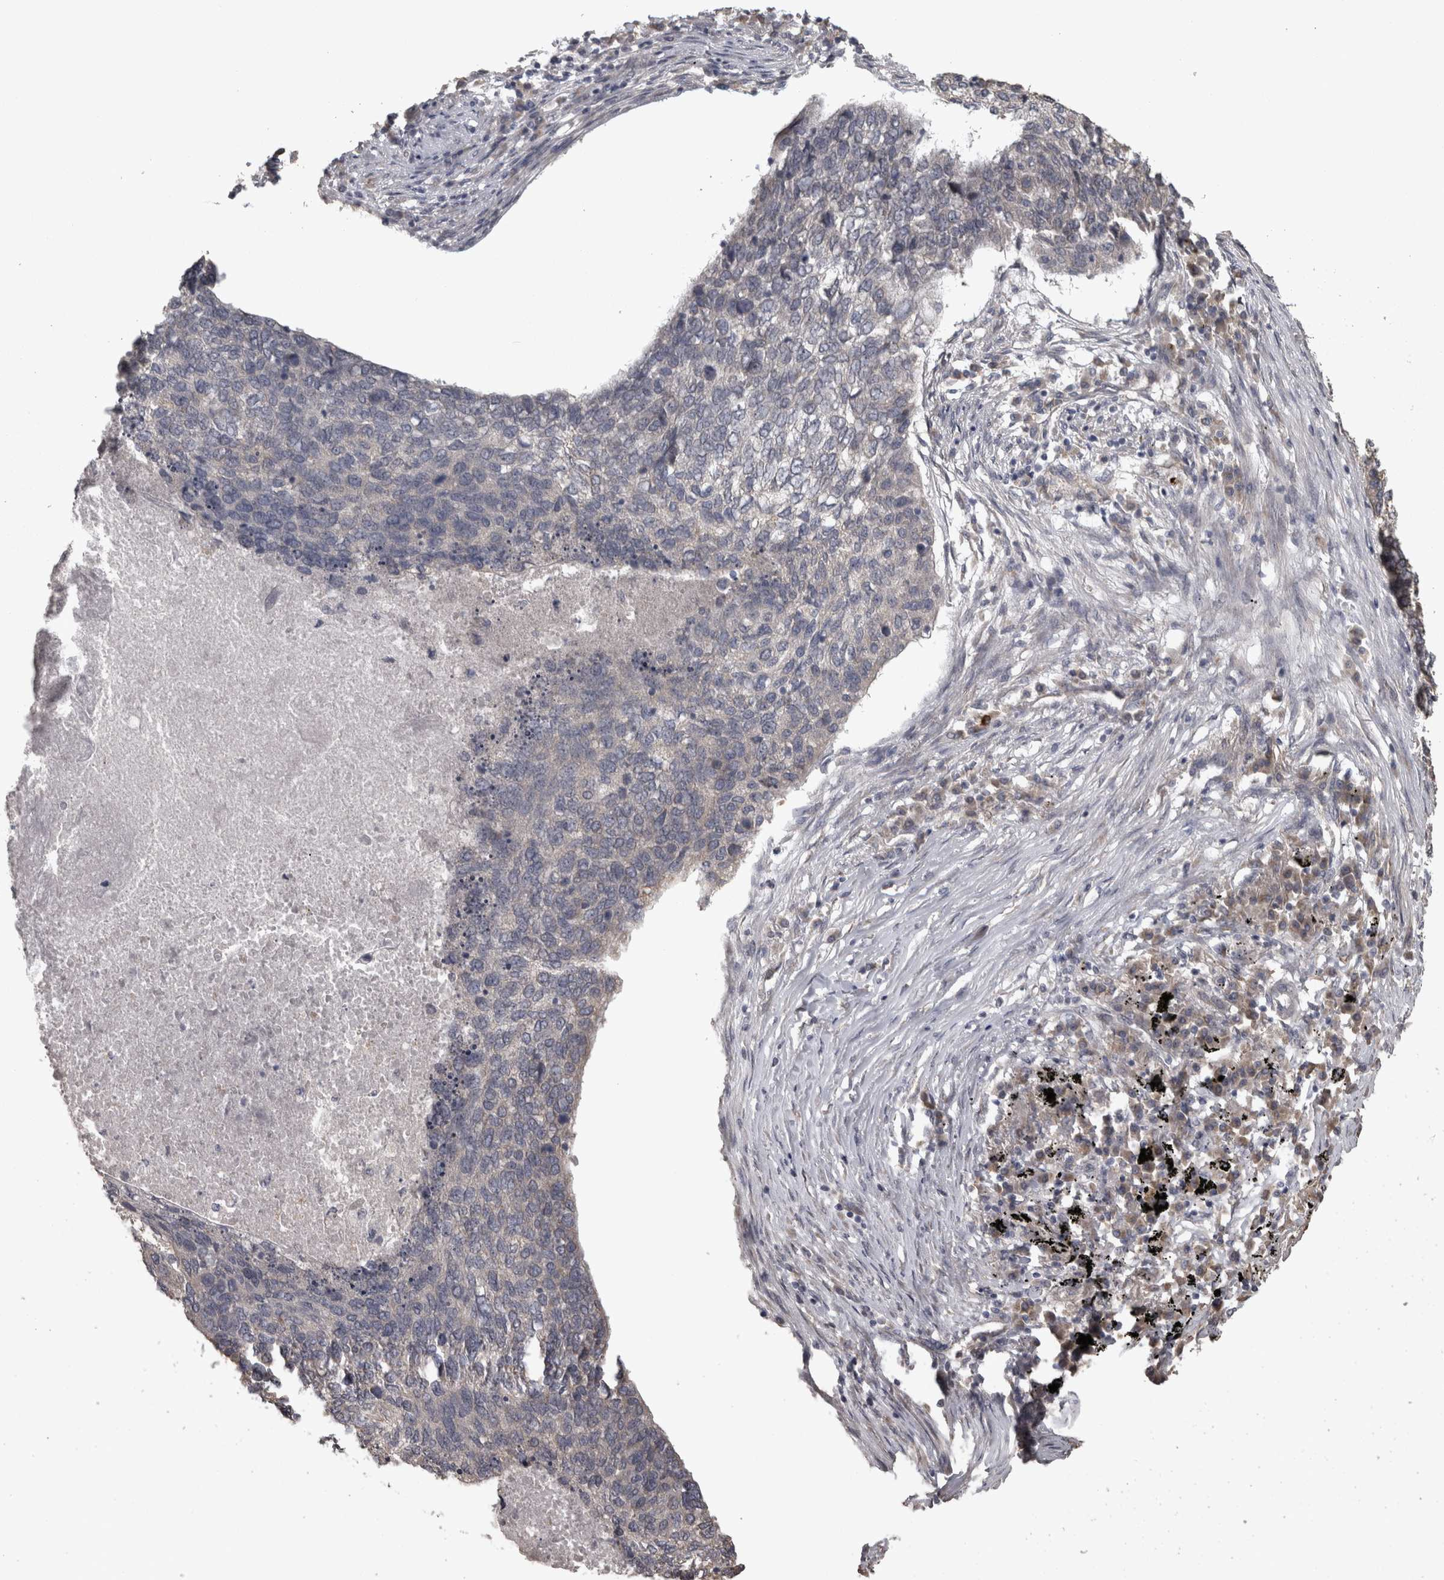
{"staining": {"intensity": "negative", "quantity": "none", "location": "none"}, "tissue": "lung cancer", "cell_type": "Tumor cells", "image_type": "cancer", "snomed": [{"axis": "morphology", "description": "Squamous cell carcinoma, NOS"}, {"axis": "topography", "description": "Lung"}], "caption": "Tumor cells are negative for protein expression in human squamous cell carcinoma (lung). (Immunohistochemistry (ihc), brightfield microscopy, high magnification).", "gene": "RAB29", "patient": {"sex": "female", "age": 63}}